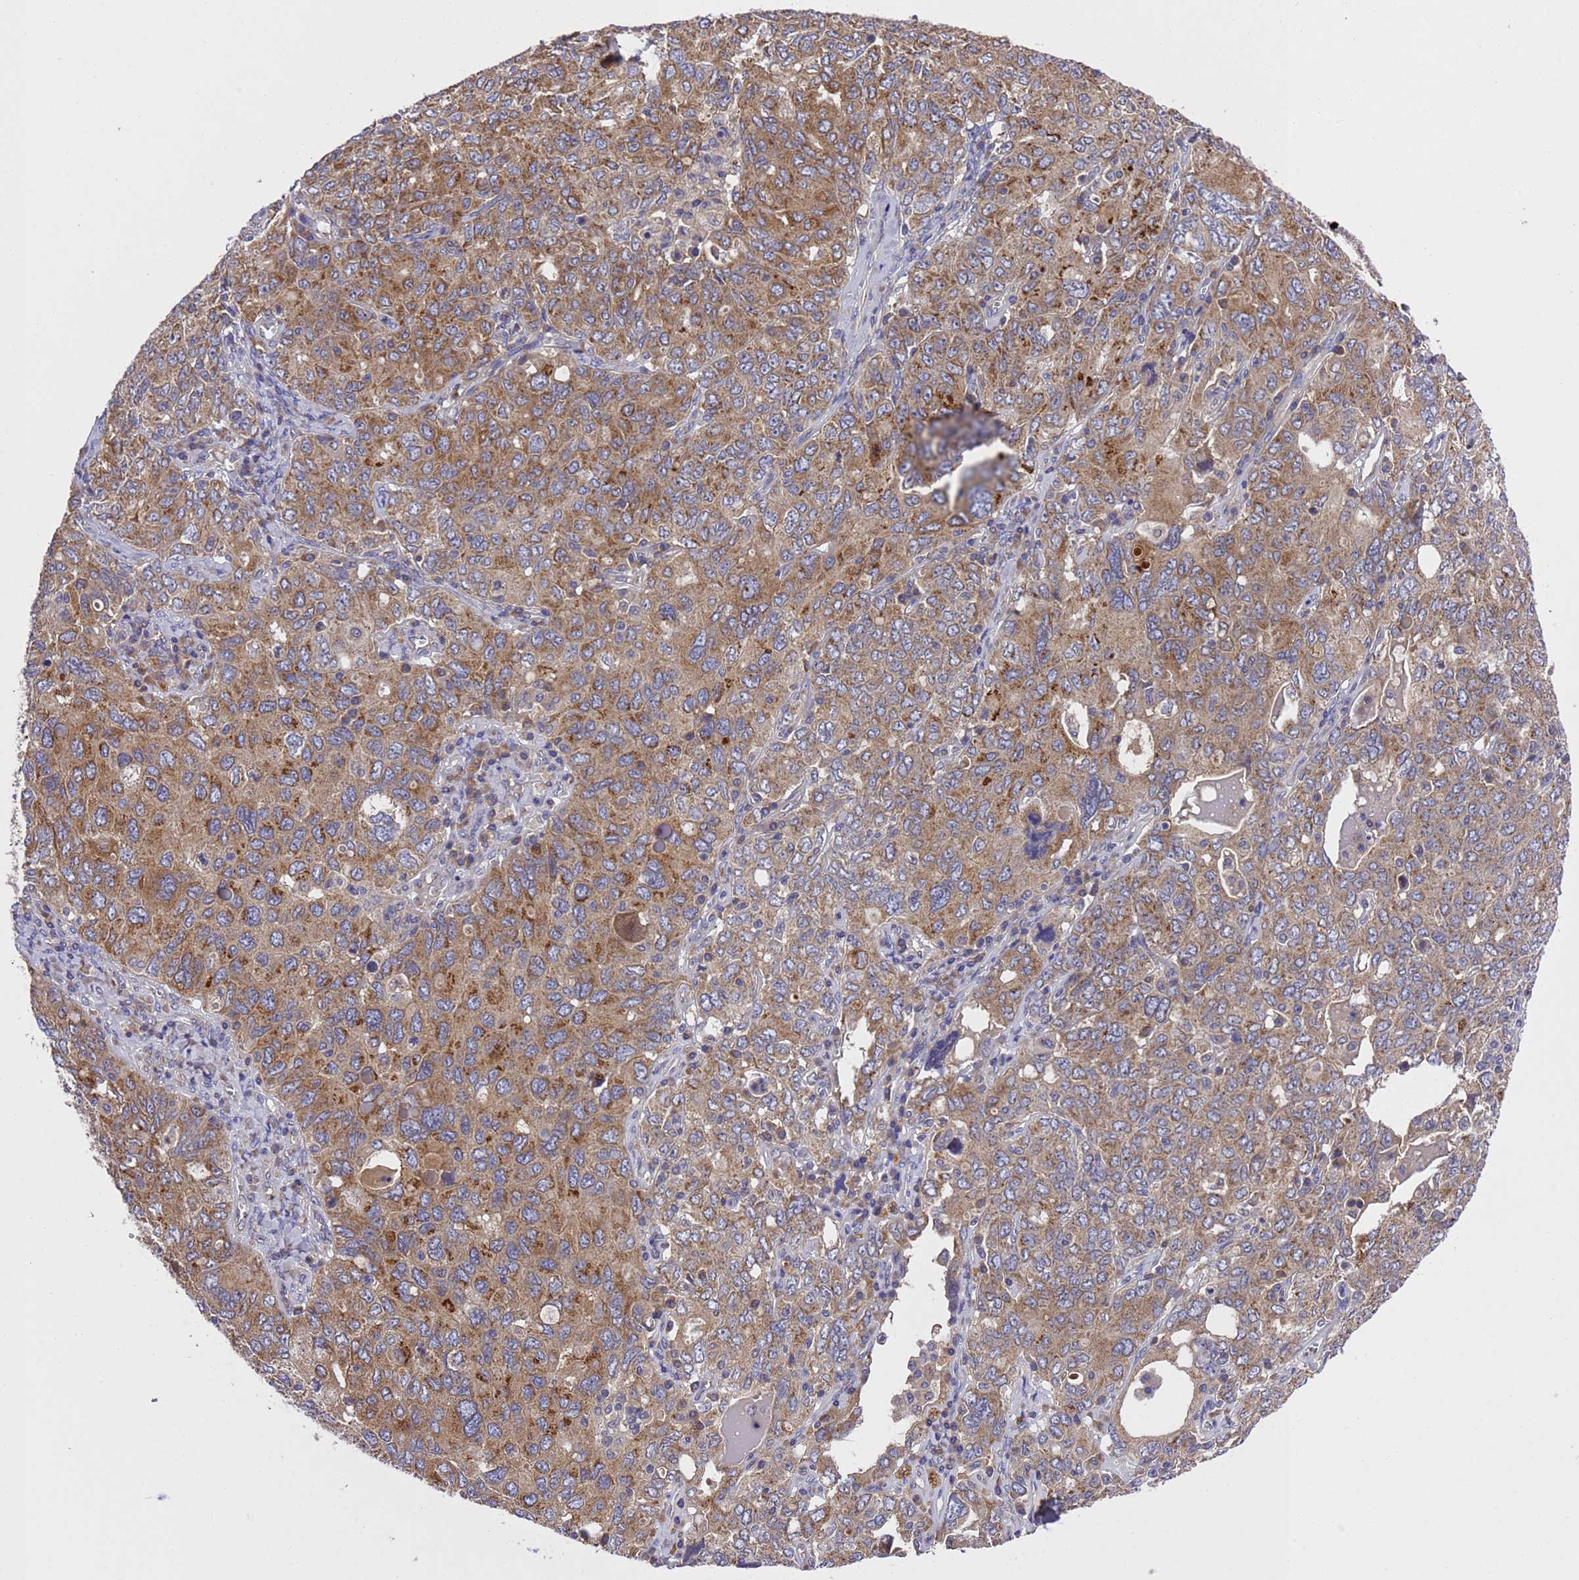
{"staining": {"intensity": "moderate", "quantity": ">75%", "location": "cytoplasmic/membranous"}, "tissue": "ovarian cancer", "cell_type": "Tumor cells", "image_type": "cancer", "snomed": [{"axis": "morphology", "description": "Carcinoma, endometroid"}, {"axis": "topography", "description": "Ovary"}], "caption": "Human ovarian cancer stained with a protein marker exhibits moderate staining in tumor cells.", "gene": "DCAF12L2", "patient": {"sex": "female", "age": 62}}